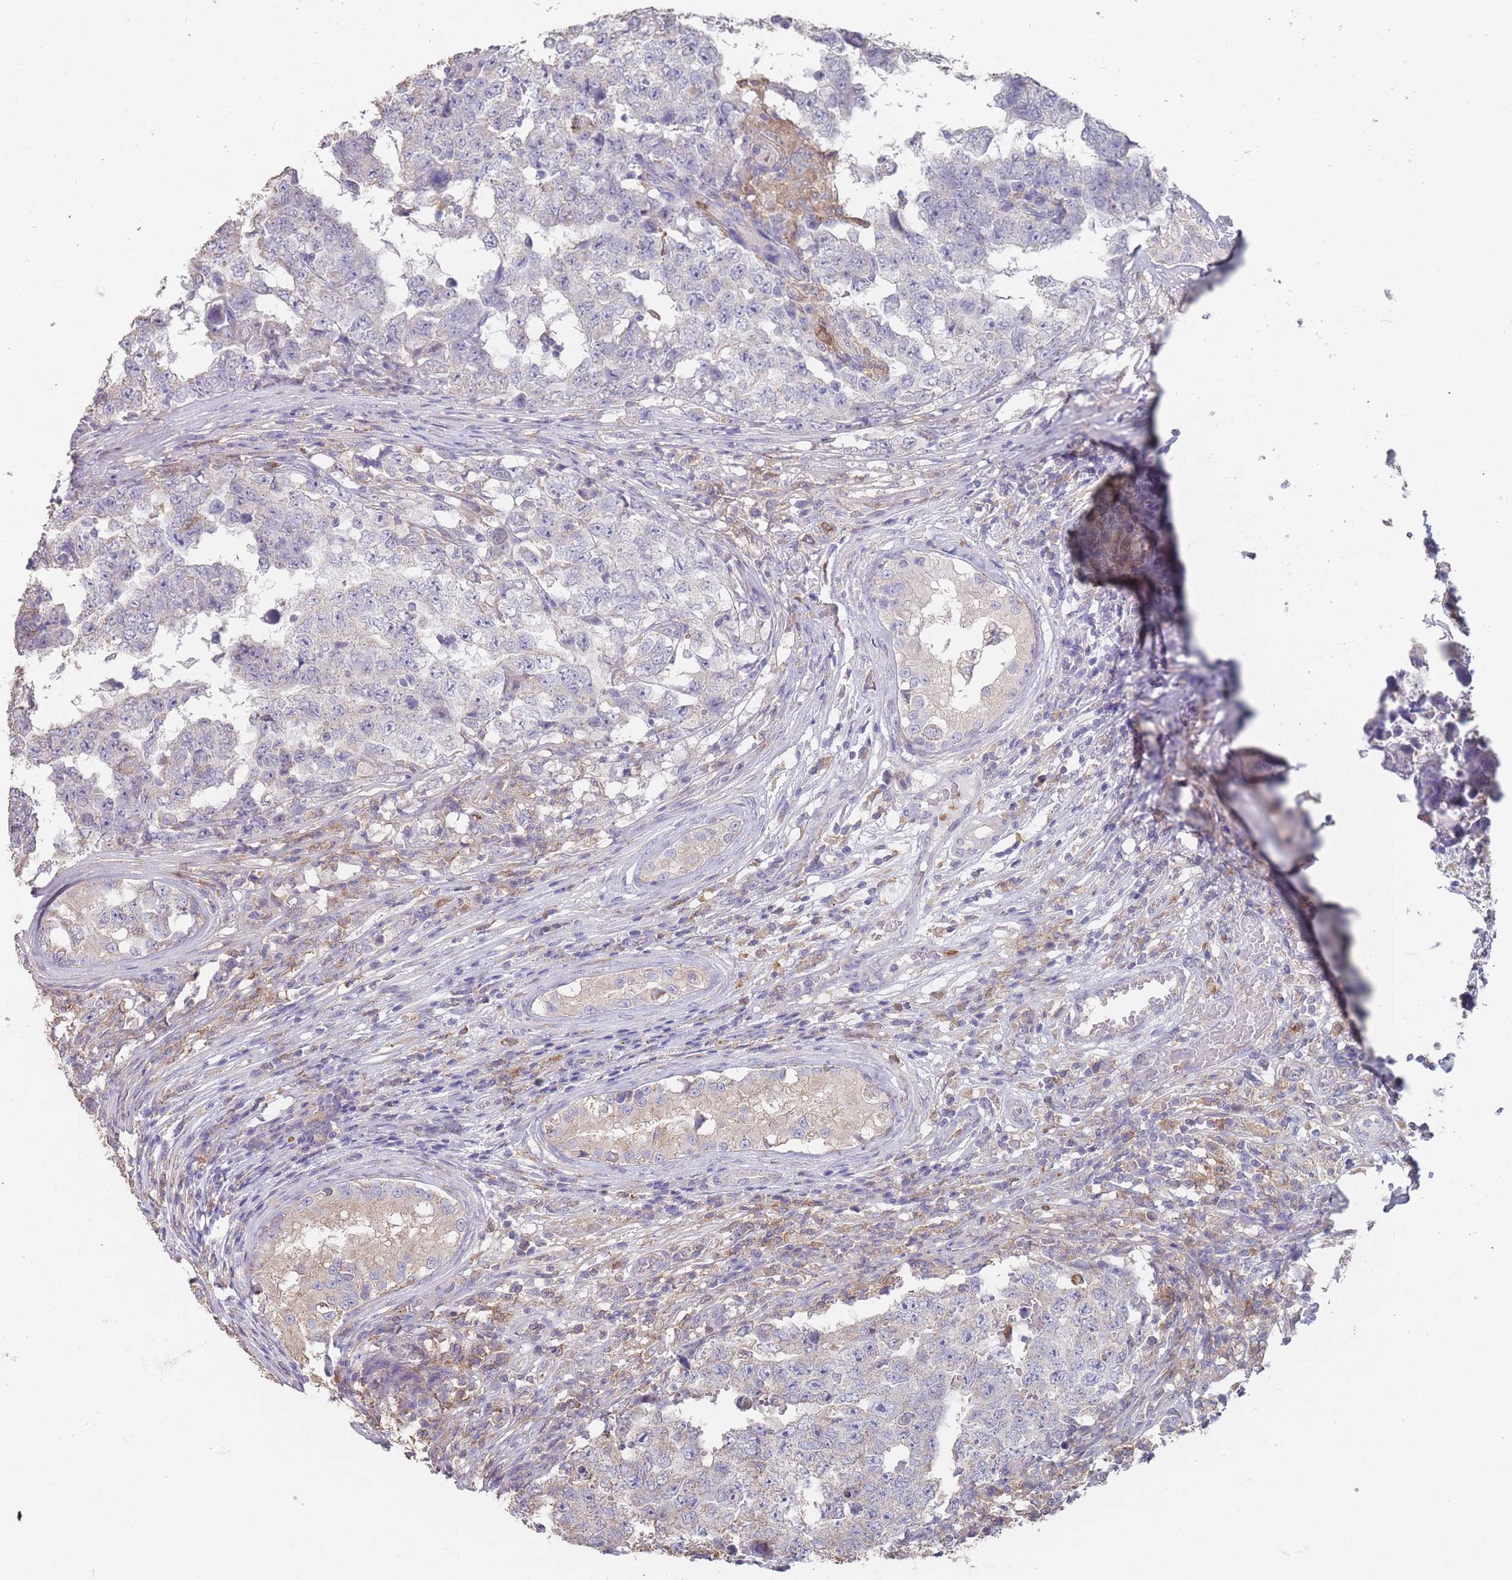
{"staining": {"intensity": "negative", "quantity": "none", "location": "none"}, "tissue": "testis cancer", "cell_type": "Tumor cells", "image_type": "cancer", "snomed": [{"axis": "morphology", "description": "Carcinoma, Embryonal, NOS"}, {"axis": "topography", "description": "Testis"}], "caption": "An image of human testis embryonal carcinoma is negative for staining in tumor cells.", "gene": "CLEC12A", "patient": {"sex": "male", "age": 25}}